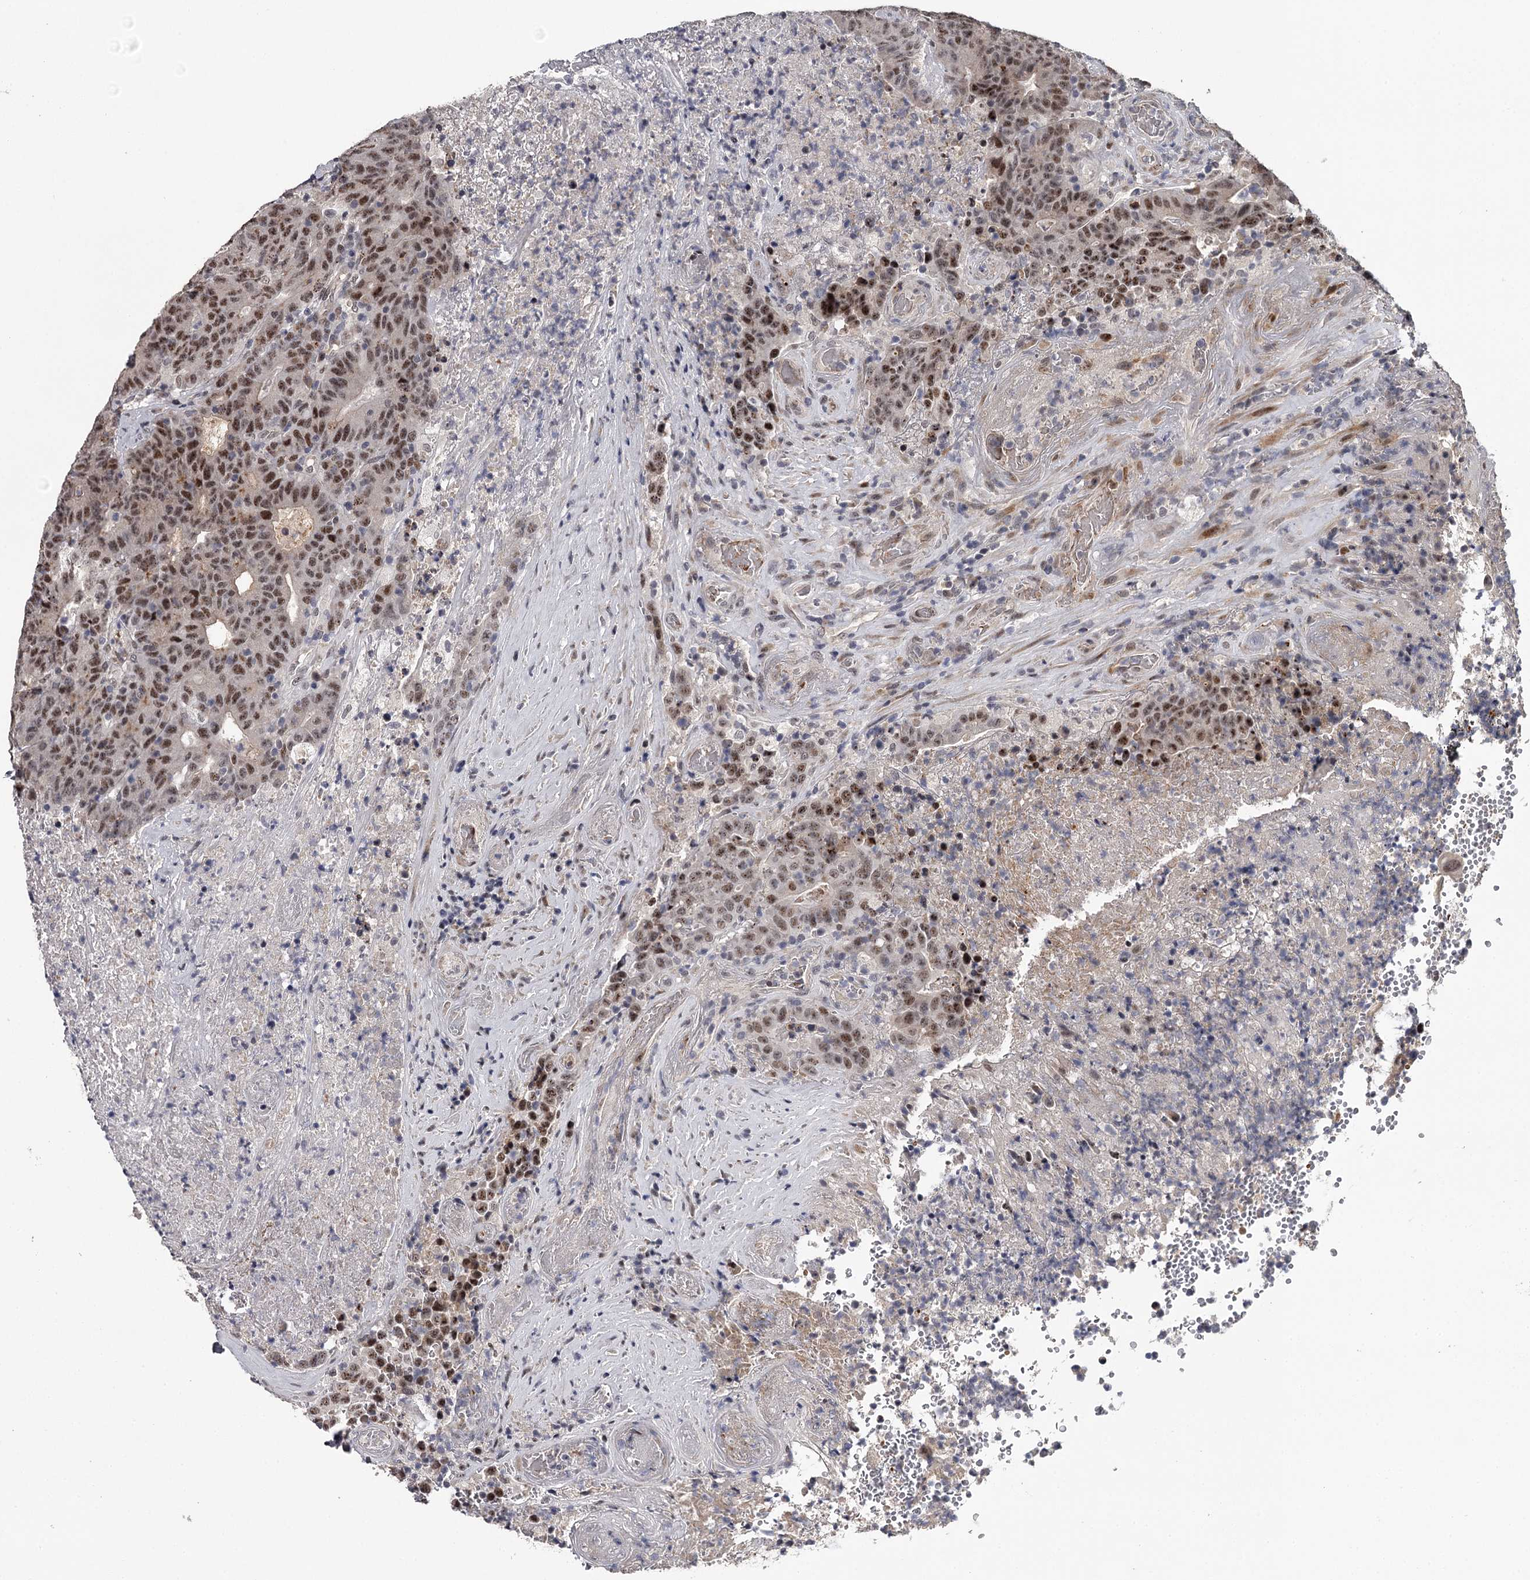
{"staining": {"intensity": "moderate", "quantity": ">75%", "location": "nuclear"}, "tissue": "colorectal cancer", "cell_type": "Tumor cells", "image_type": "cancer", "snomed": [{"axis": "morphology", "description": "Adenocarcinoma, NOS"}, {"axis": "topography", "description": "Colon"}], "caption": "A micrograph of human colorectal cancer (adenocarcinoma) stained for a protein demonstrates moderate nuclear brown staining in tumor cells.", "gene": "RNF44", "patient": {"sex": "female", "age": 75}}